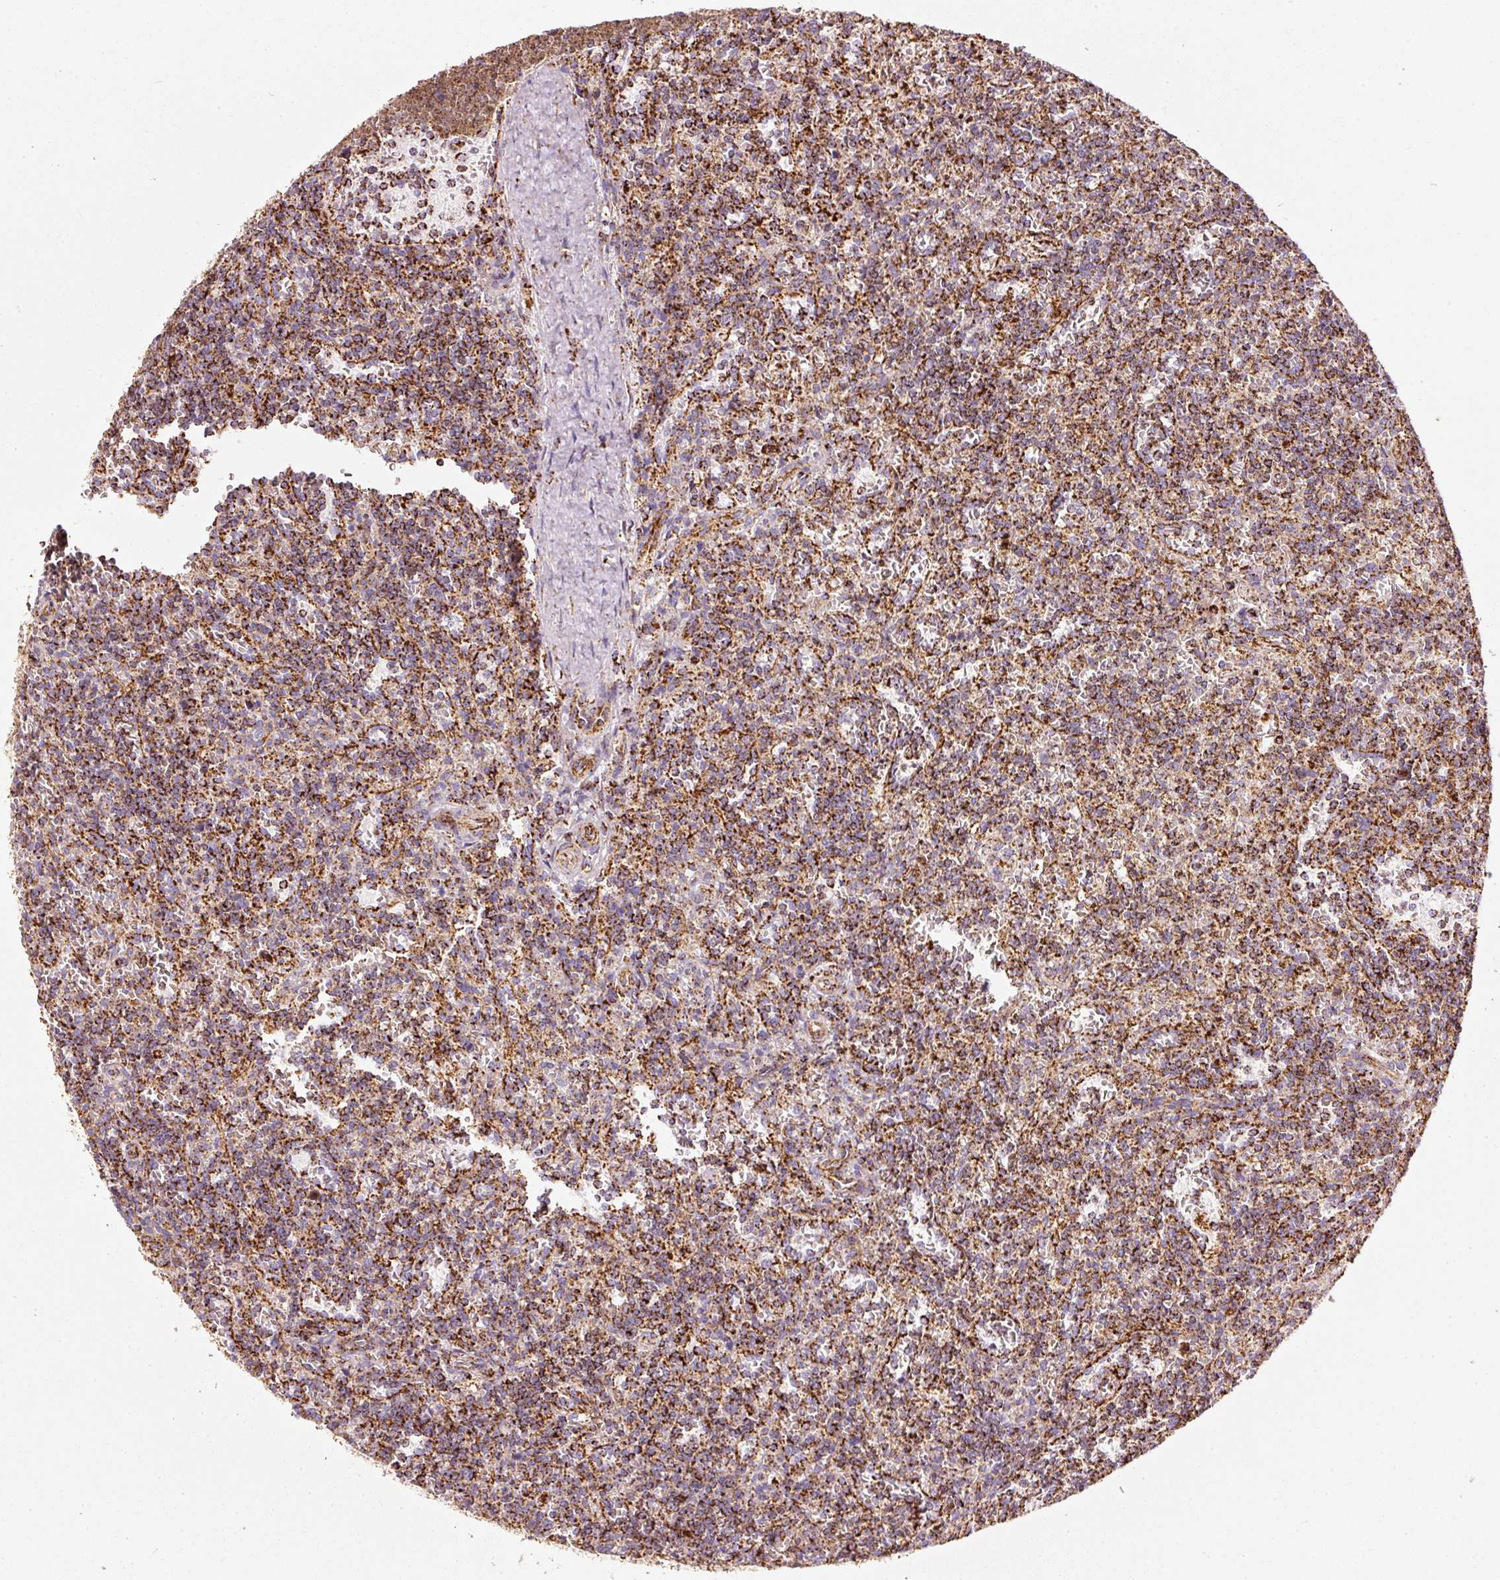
{"staining": {"intensity": "strong", "quantity": ">75%", "location": "cytoplasmic/membranous"}, "tissue": "lymphoma", "cell_type": "Tumor cells", "image_type": "cancer", "snomed": [{"axis": "morphology", "description": "Malignant lymphoma, non-Hodgkin's type, Low grade"}, {"axis": "topography", "description": "Spleen"}], "caption": "IHC (DAB (3,3'-diaminobenzidine)) staining of human malignant lymphoma, non-Hodgkin's type (low-grade) demonstrates strong cytoplasmic/membranous protein positivity in approximately >75% of tumor cells.", "gene": "MT-CO2", "patient": {"sex": "male", "age": 73}}